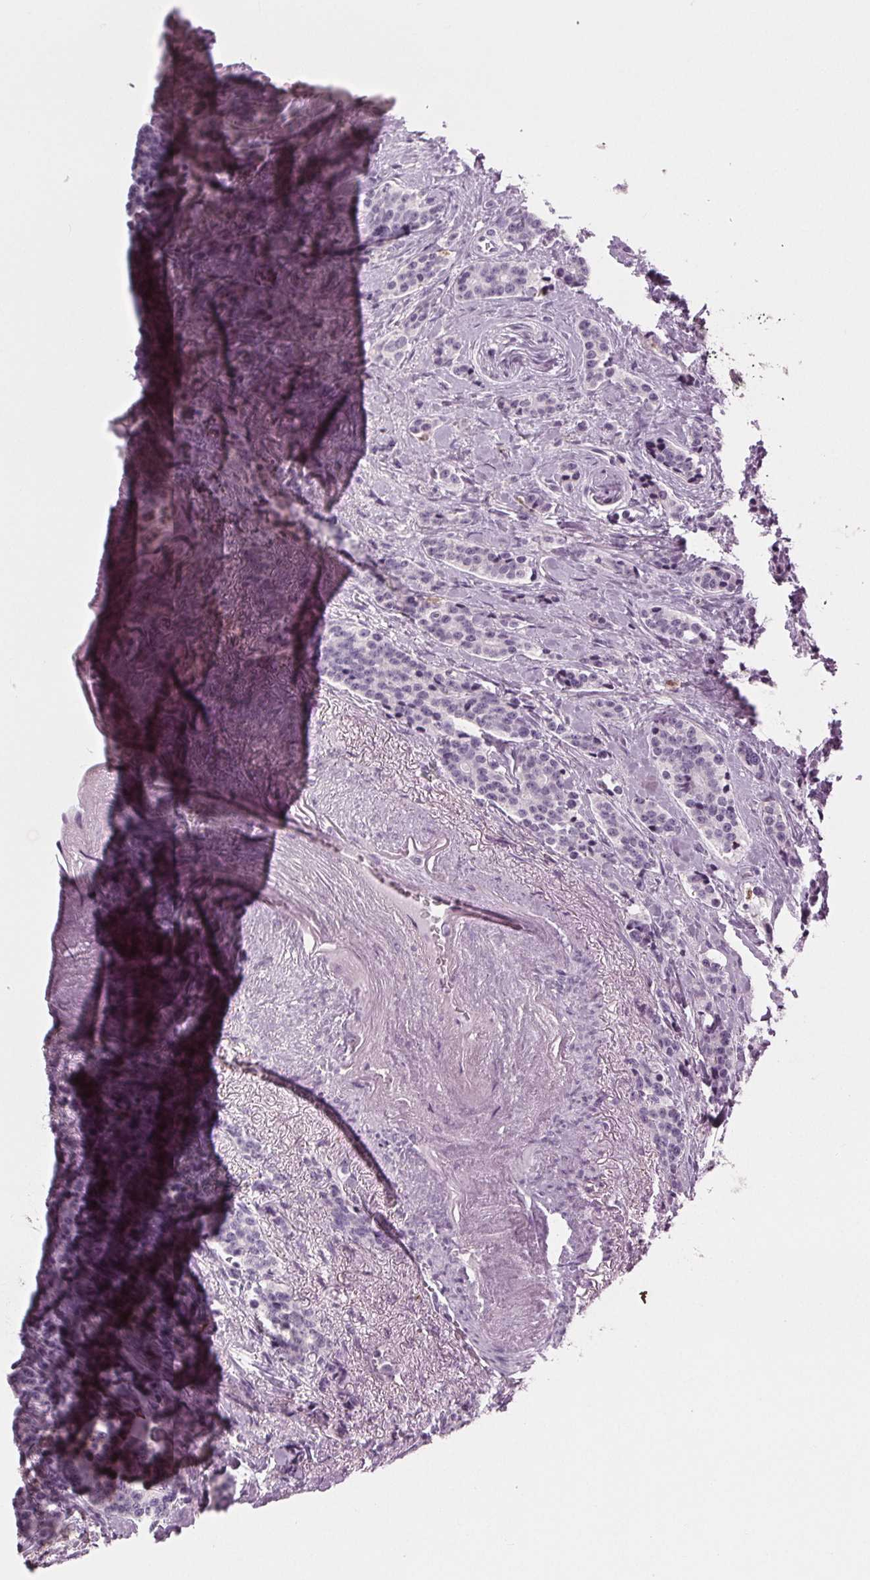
{"staining": {"intensity": "negative", "quantity": "none", "location": "none"}, "tissue": "carcinoid", "cell_type": "Tumor cells", "image_type": "cancer", "snomed": [{"axis": "morphology", "description": "Carcinoid, malignant, NOS"}, {"axis": "topography", "description": "Small intestine"}], "caption": "This is an immunohistochemistry image of carcinoid. There is no positivity in tumor cells.", "gene": "BTLA", "patient": {"sex": "female", "age": 73}}